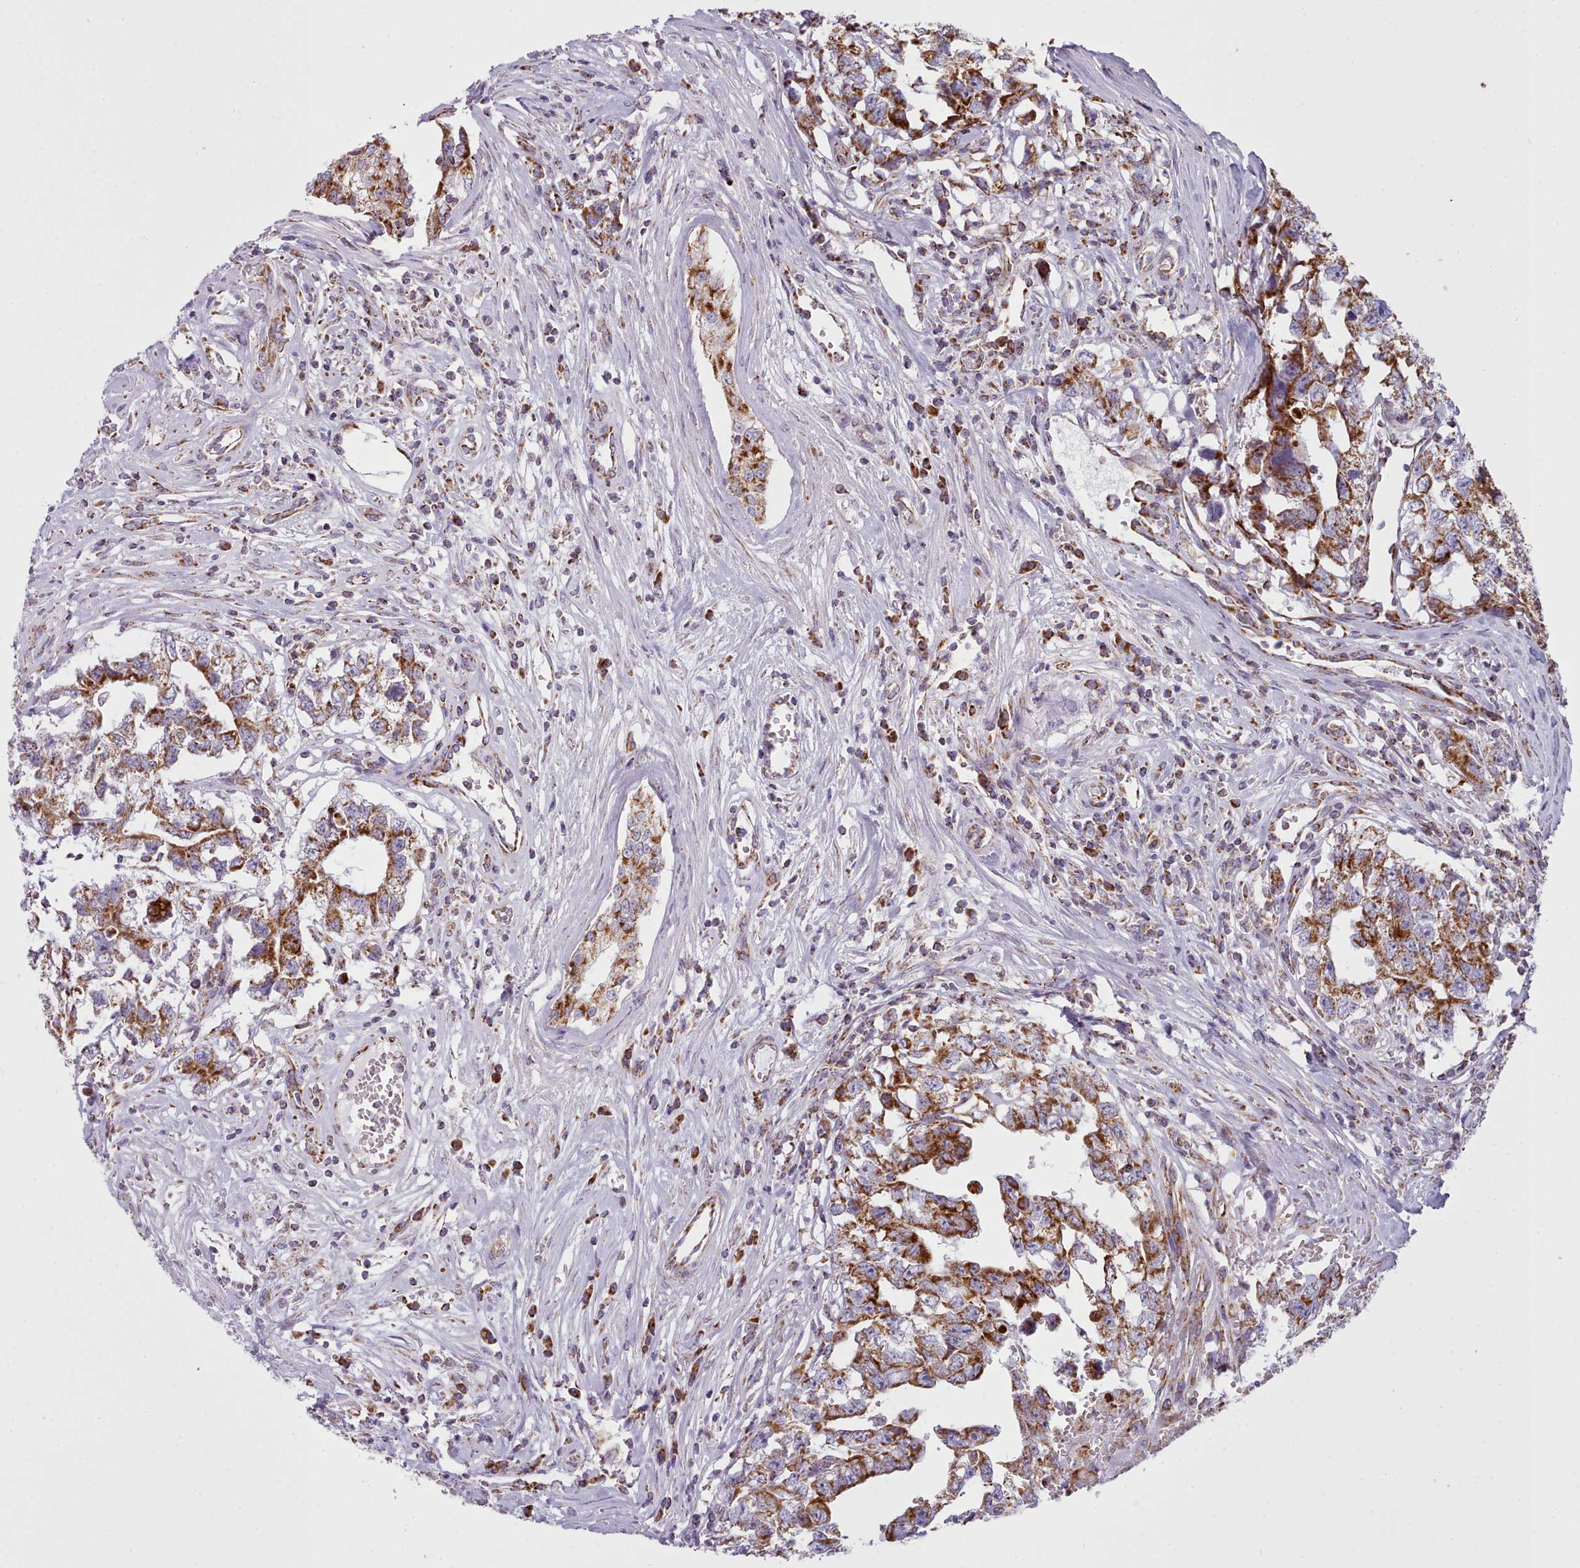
{"staining": {"intensity": "strong", "quantity": ">75%", "location": "cytoplasmic/membranous"}, "tissue": "testis cancer", "cell_type": "Tumor cells", "image_type": "cancer", "snomed": [{"axis": "morphology", "description": "Carcinoma, Embryonal, NOS"}, {"axis": "topography", "description": "Testis"}], "caption": "IHC staining of testis cancer, which reveals high levels of strong cytoplasmic/membranous positivity in approximately >75% of tumor cells indicating strong cytoplasmic/membranous protein positivity. The staining was performed using DAB (3,3'-diaminobenzidine) (brown) for protein detection and nuclei were counterstained in hematoxylin (blue).", "gene": "SRP54", "patient": {"sex": "male", "age": 22}}